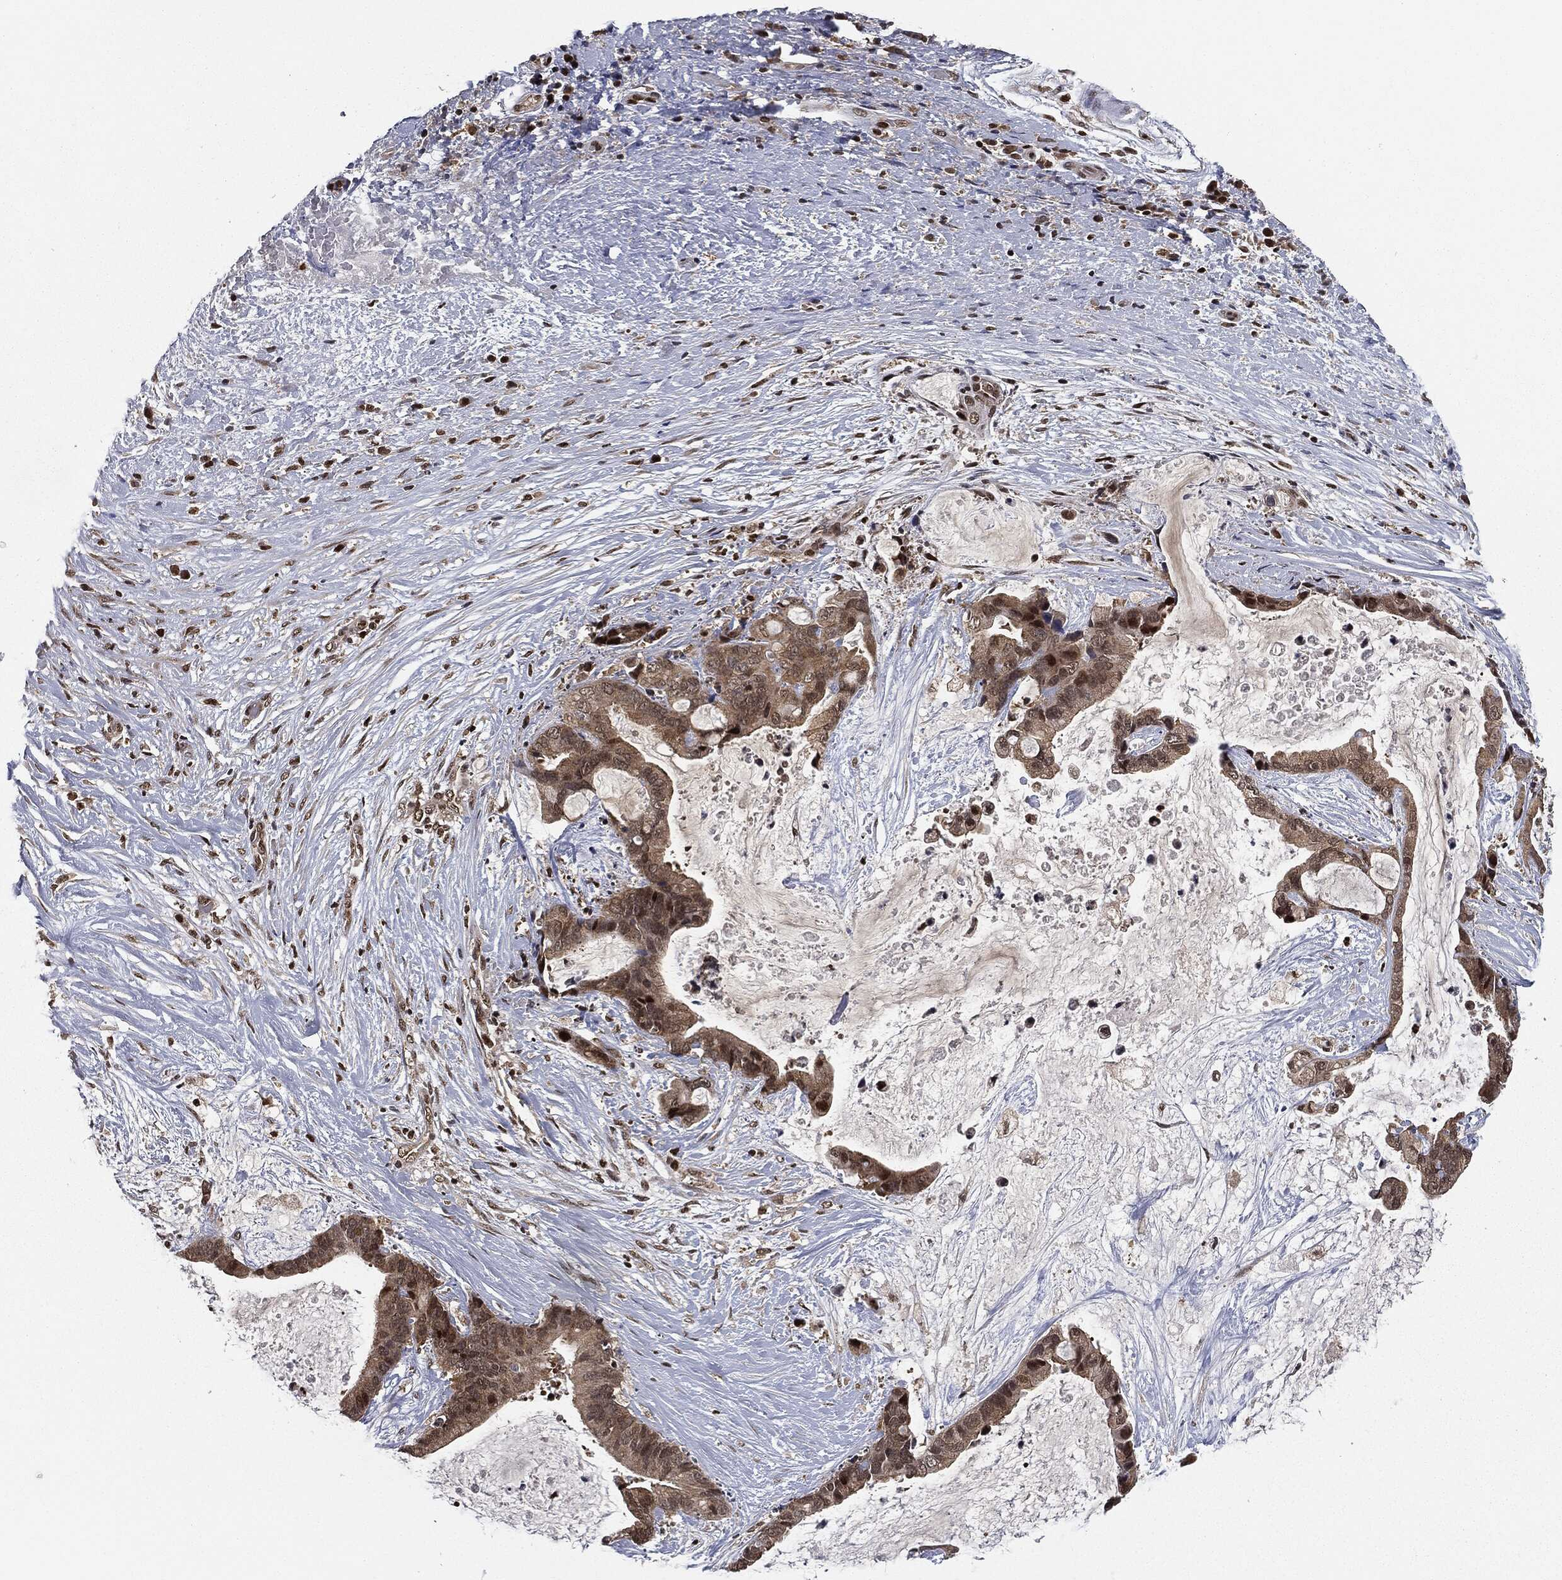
{"staining": {"intensity": "moderate", "quantity": ">75%", "location": "cytoplasmic/membranous,nuclear"}, "tissue": "liver cancer", "cell_type": "Tumor cells", "image_type": "cancer", "snomed": [{"axis": "morphology", "description": "Cholangiocarcinoma"}, {"axis": "topography", "description": "Liver"}], "caption": "About >75% of tumor cells in liver cancer (cholangiocarcinoma) exhibit moderate cytoplasmic/membranous and nuclear protein staining as visualized by brown immunohistochemical staining.", "gene": "TBC1D22A", "patient": {"sex": "female", "age": 73}}